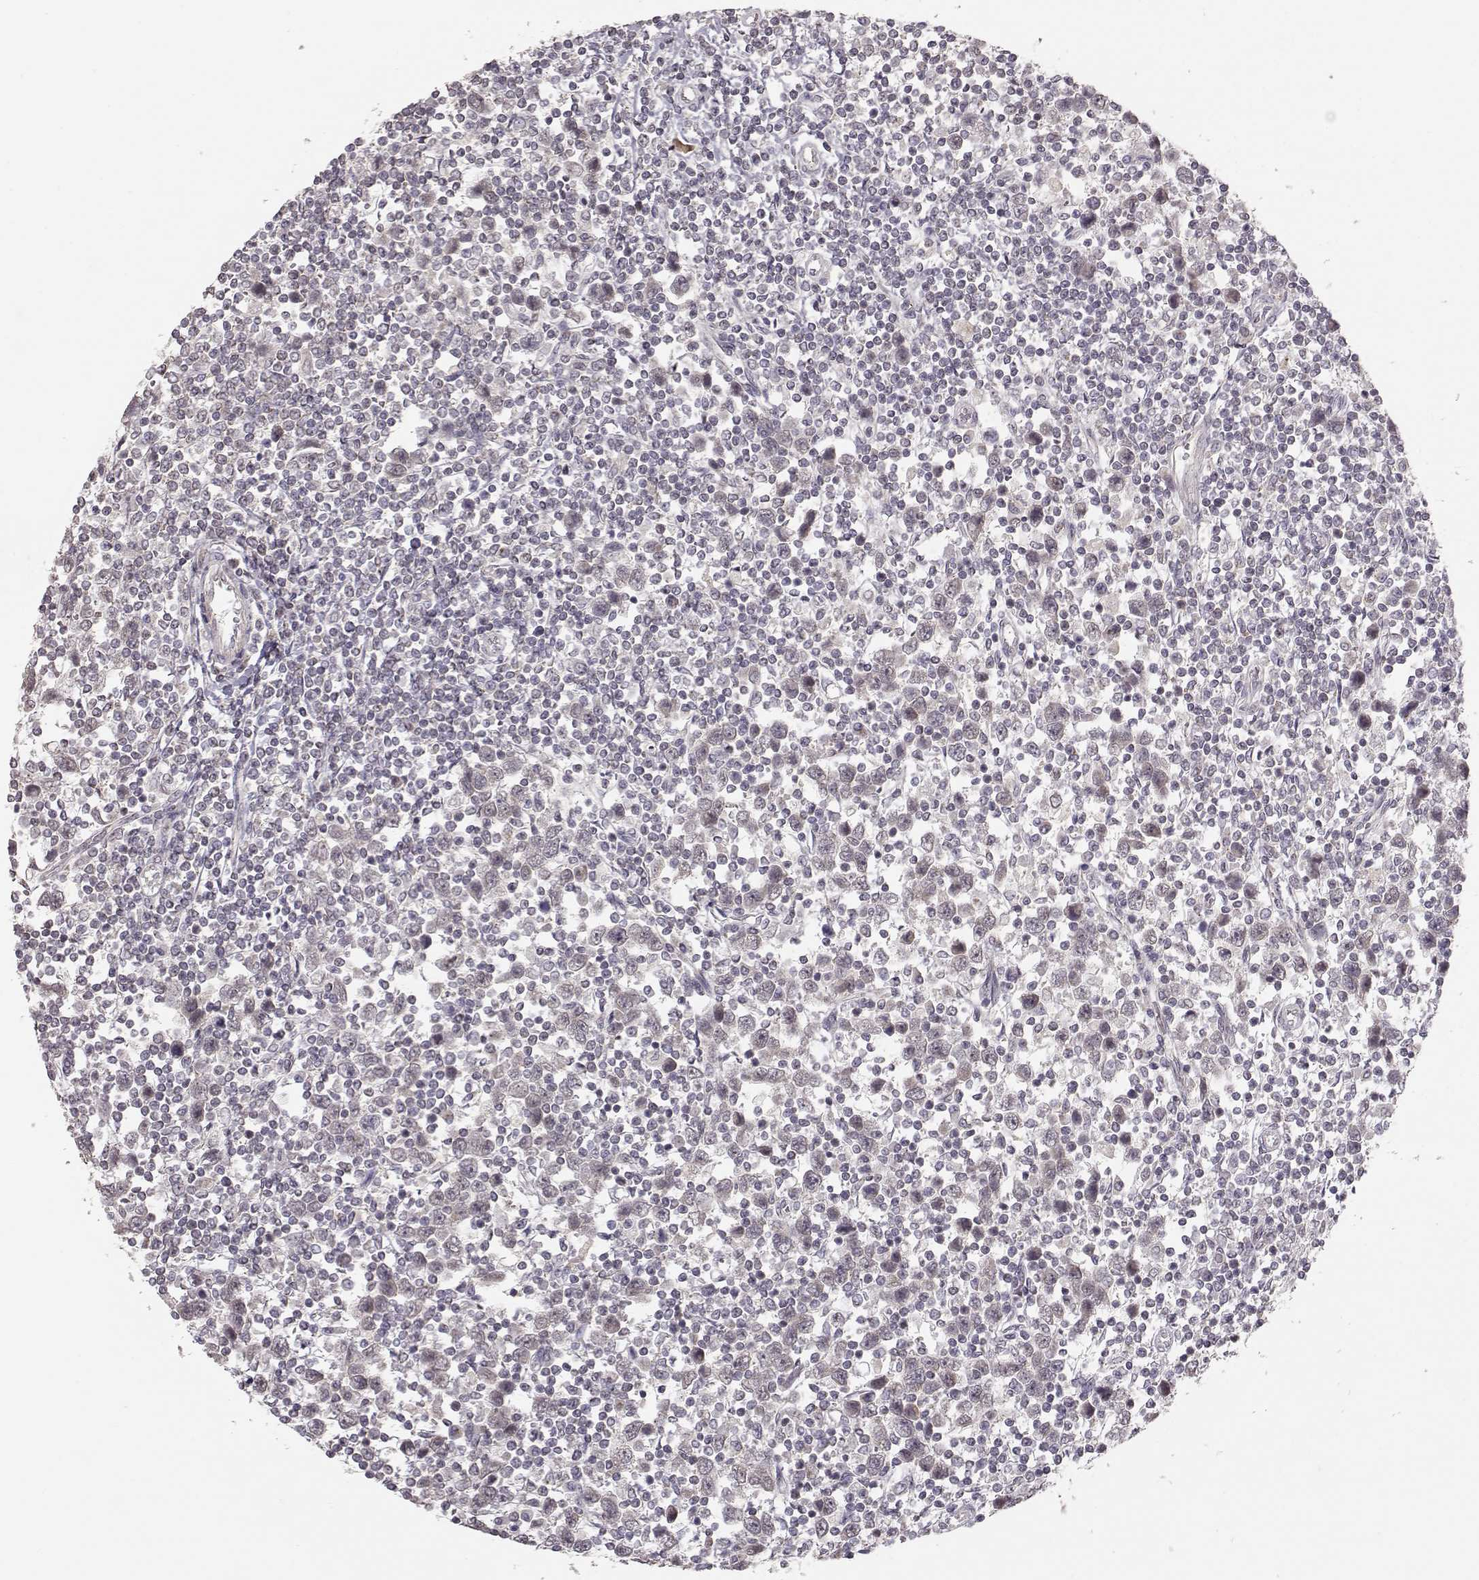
{"staining": {"intensity": "negative", "quantity": "none", "location": "none"}, "tissue": "testis cancer", "cell_type": "Tumor cells", "image_type": "cancer", "snomed": [{"axis": "morphology", "description": "Normal tissue, NOS"}, {"axis": "morphology", "description": "Seminoma, NOS"}, {"axis": "topography", "description": "Testis"}, {"axis": "topography", "description": "Epididymis"}], "caption": "IHC of human testis seminoma demonstrates no positivity in tumor cells. (Stains: DAB IHC with hematoxylin counter stain, Microscopy: brightfield microscopy at high magnification).", "gene": "PNMT", "patient": {"sex": "male", "age": 34}}